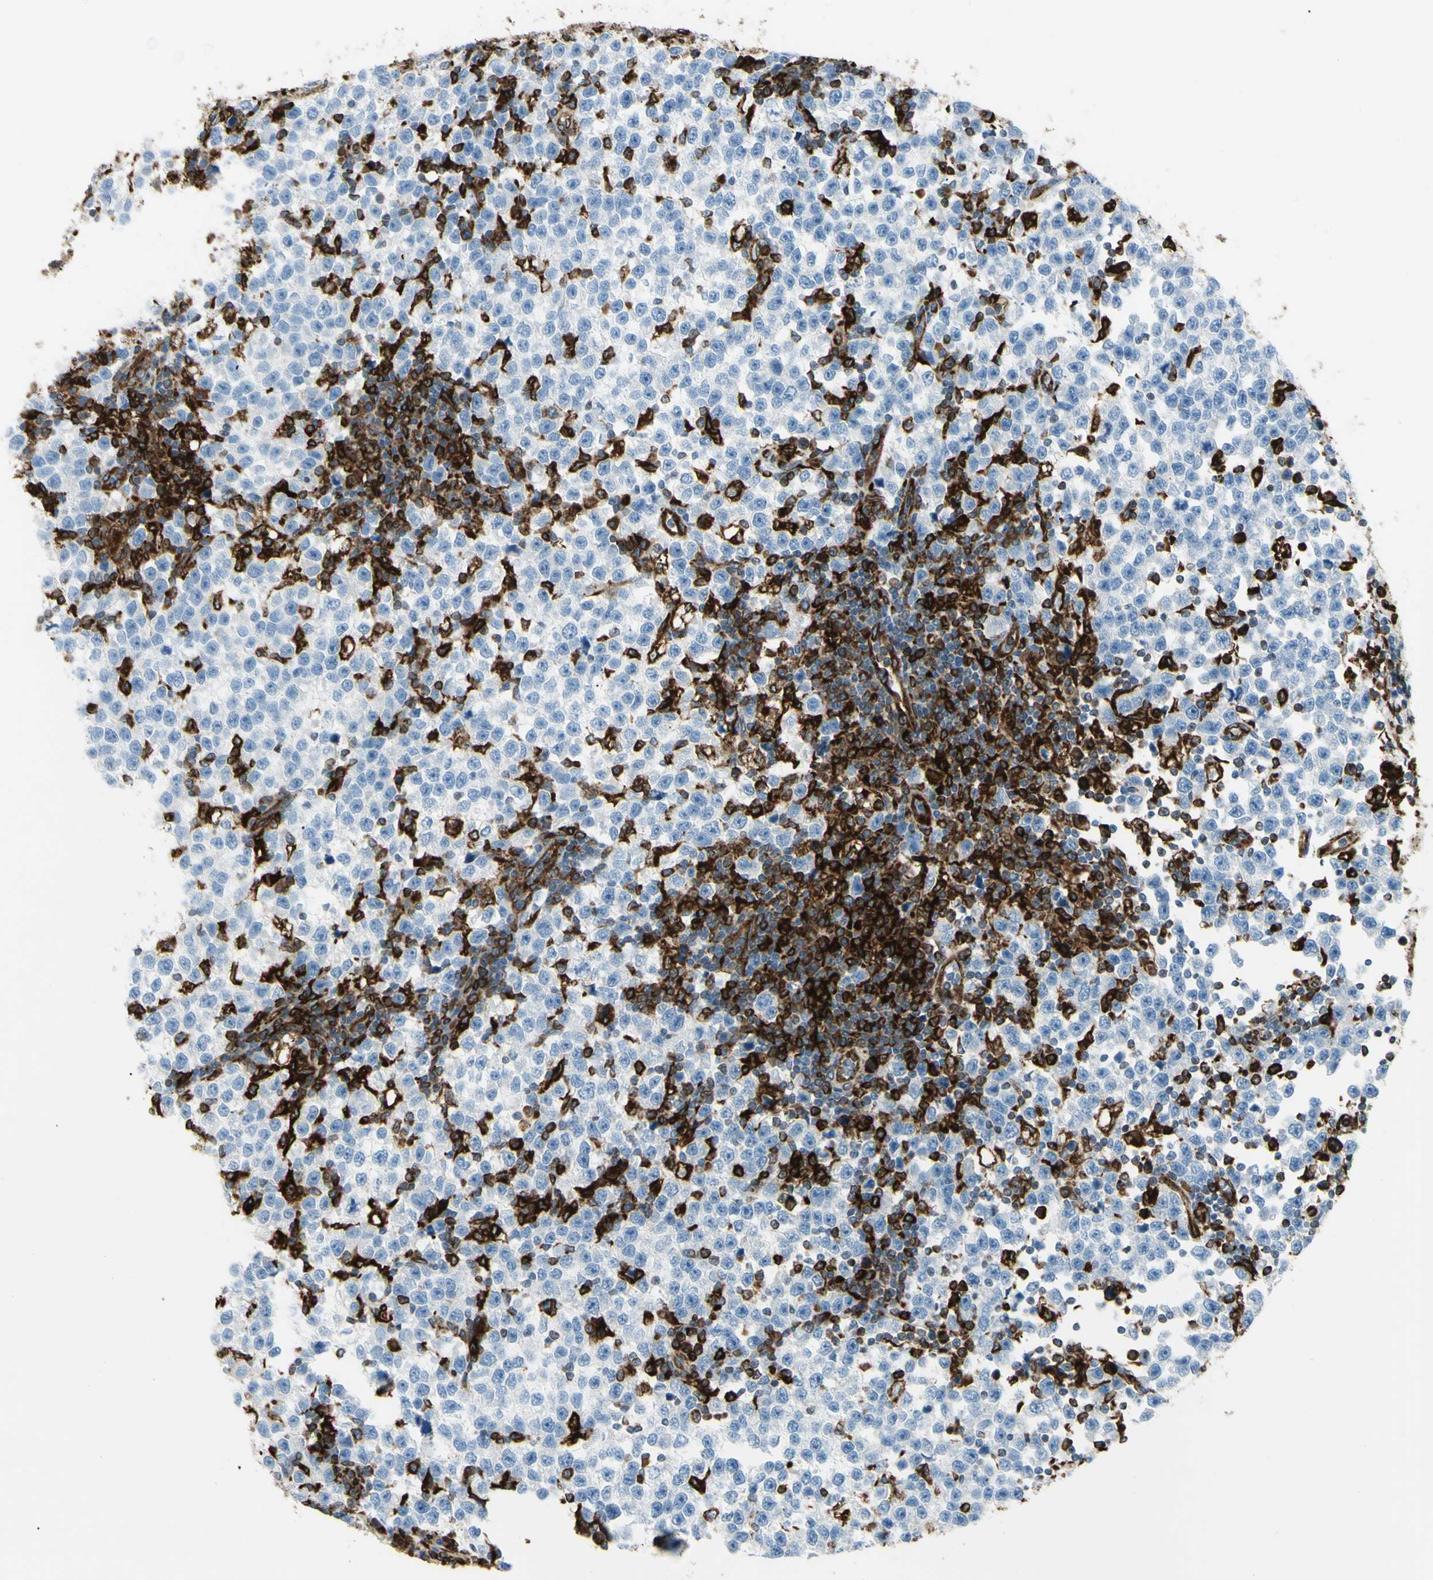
{"staining": {"intensity": "negative", "quantity": "none", "location": "none"}, "tissue": "testis cancer", "cell_type": "Tumor cells", "image_type": "cancer", "snomed": [{"axis": "morphology", "description": "Seminoma, NOS"}, {"axis": "topography", "description": "Testis"}], "caption": "Immunohistochemistry of testis seminoma displays no expression in tumor cells.", "gene": "CD74", "patient": {"sex": "male", "age": 43}}